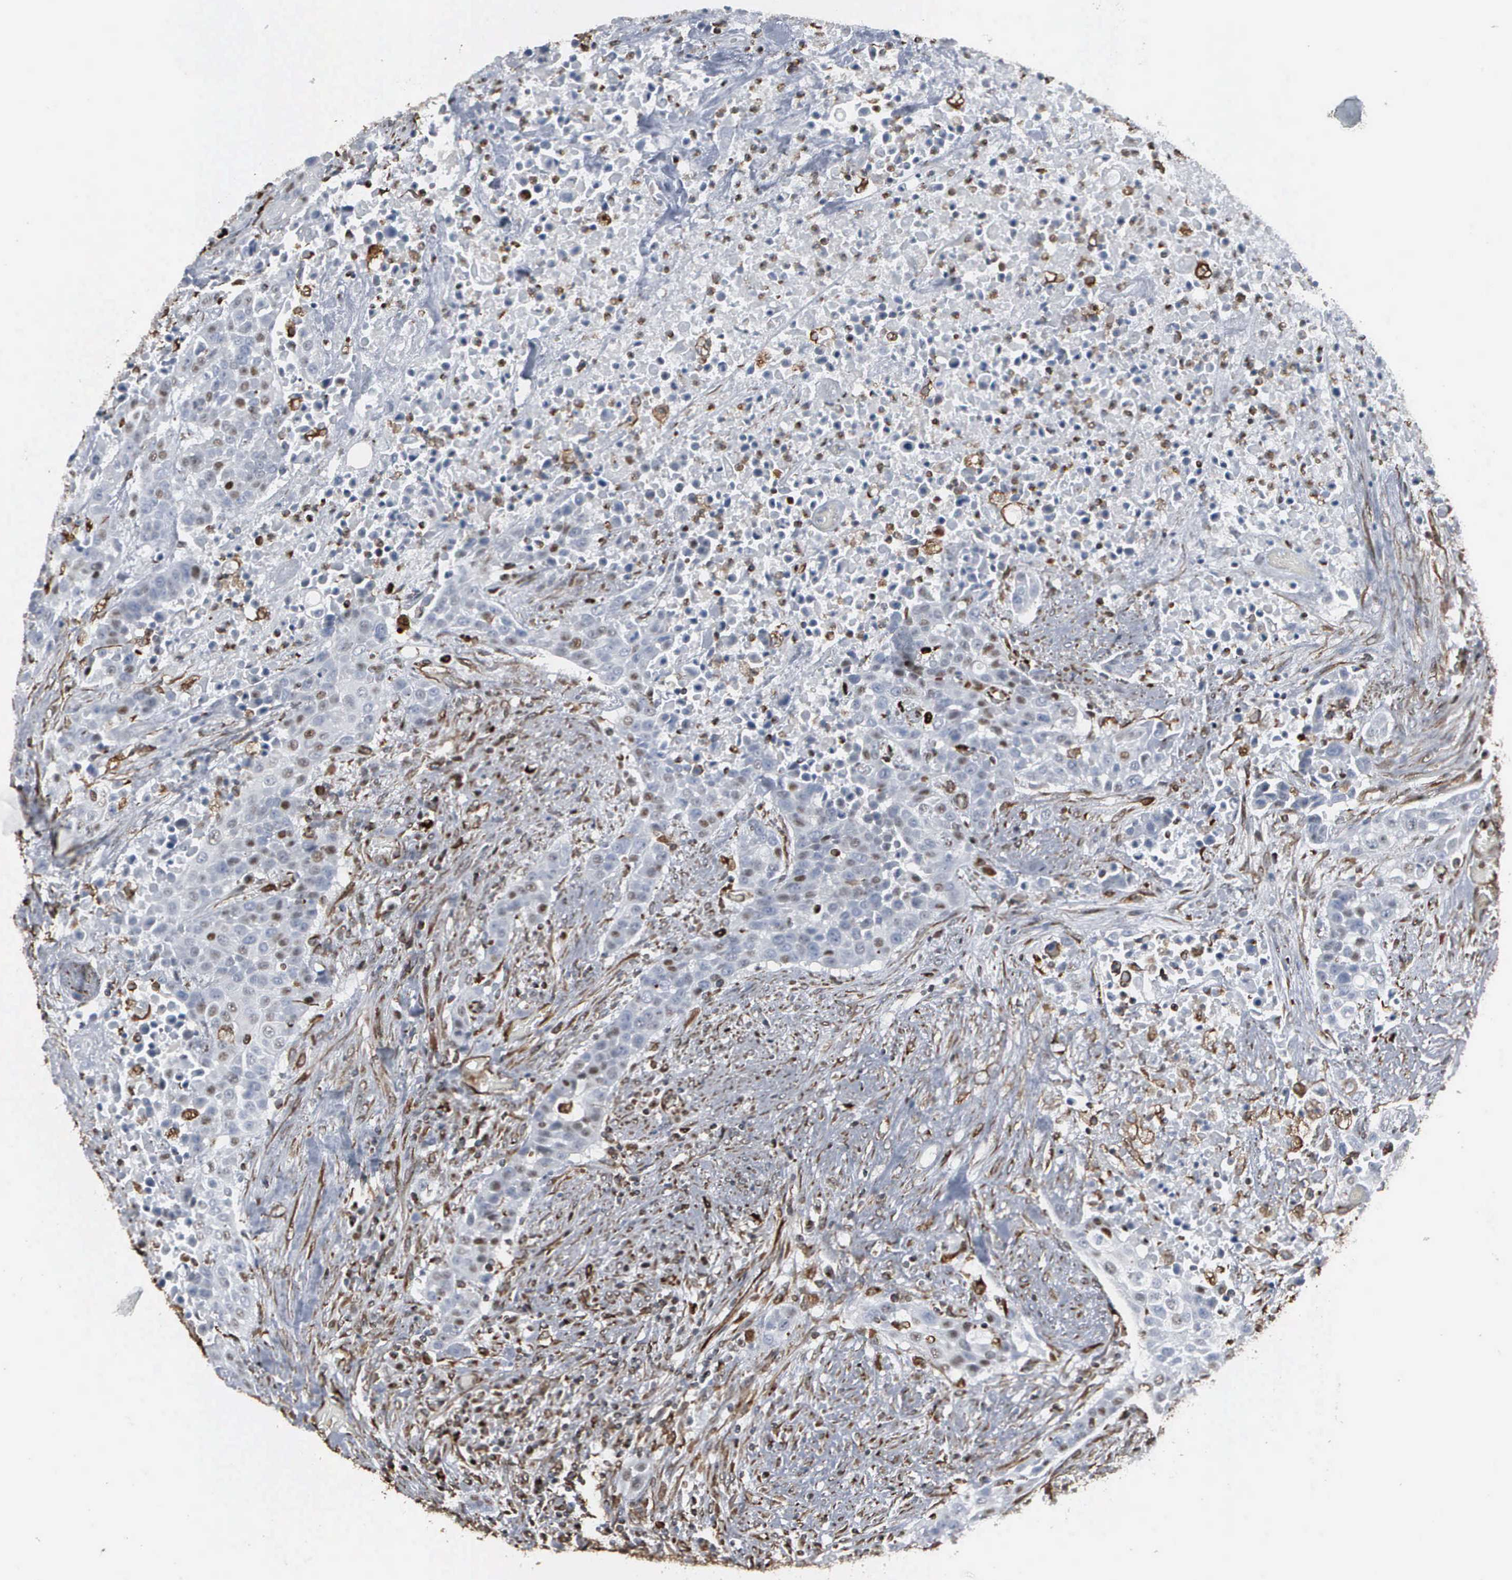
{"staining": {"intensity": "weak", "quantity": "<25%", "location": "cytoplasmic/membranous,nuclear"}, "tissue": "urothelial cancer", "cell_type": "Tumor cells", "image_type": "cancer", "snomed": [{"axis": "morphology", "description": "Urothelial carcinoma, High grade"}, {"axis": "topography", "description": "Urinary bladder"}], "caption": "Immunohistochemical staining of urothelial carcinoma (high-grade) demonstrates no significant positivity in tumor cells. Nuclei are stained in blue.", "gene": "CCNE1", "patient": {"sex": "male", "age": 74}}